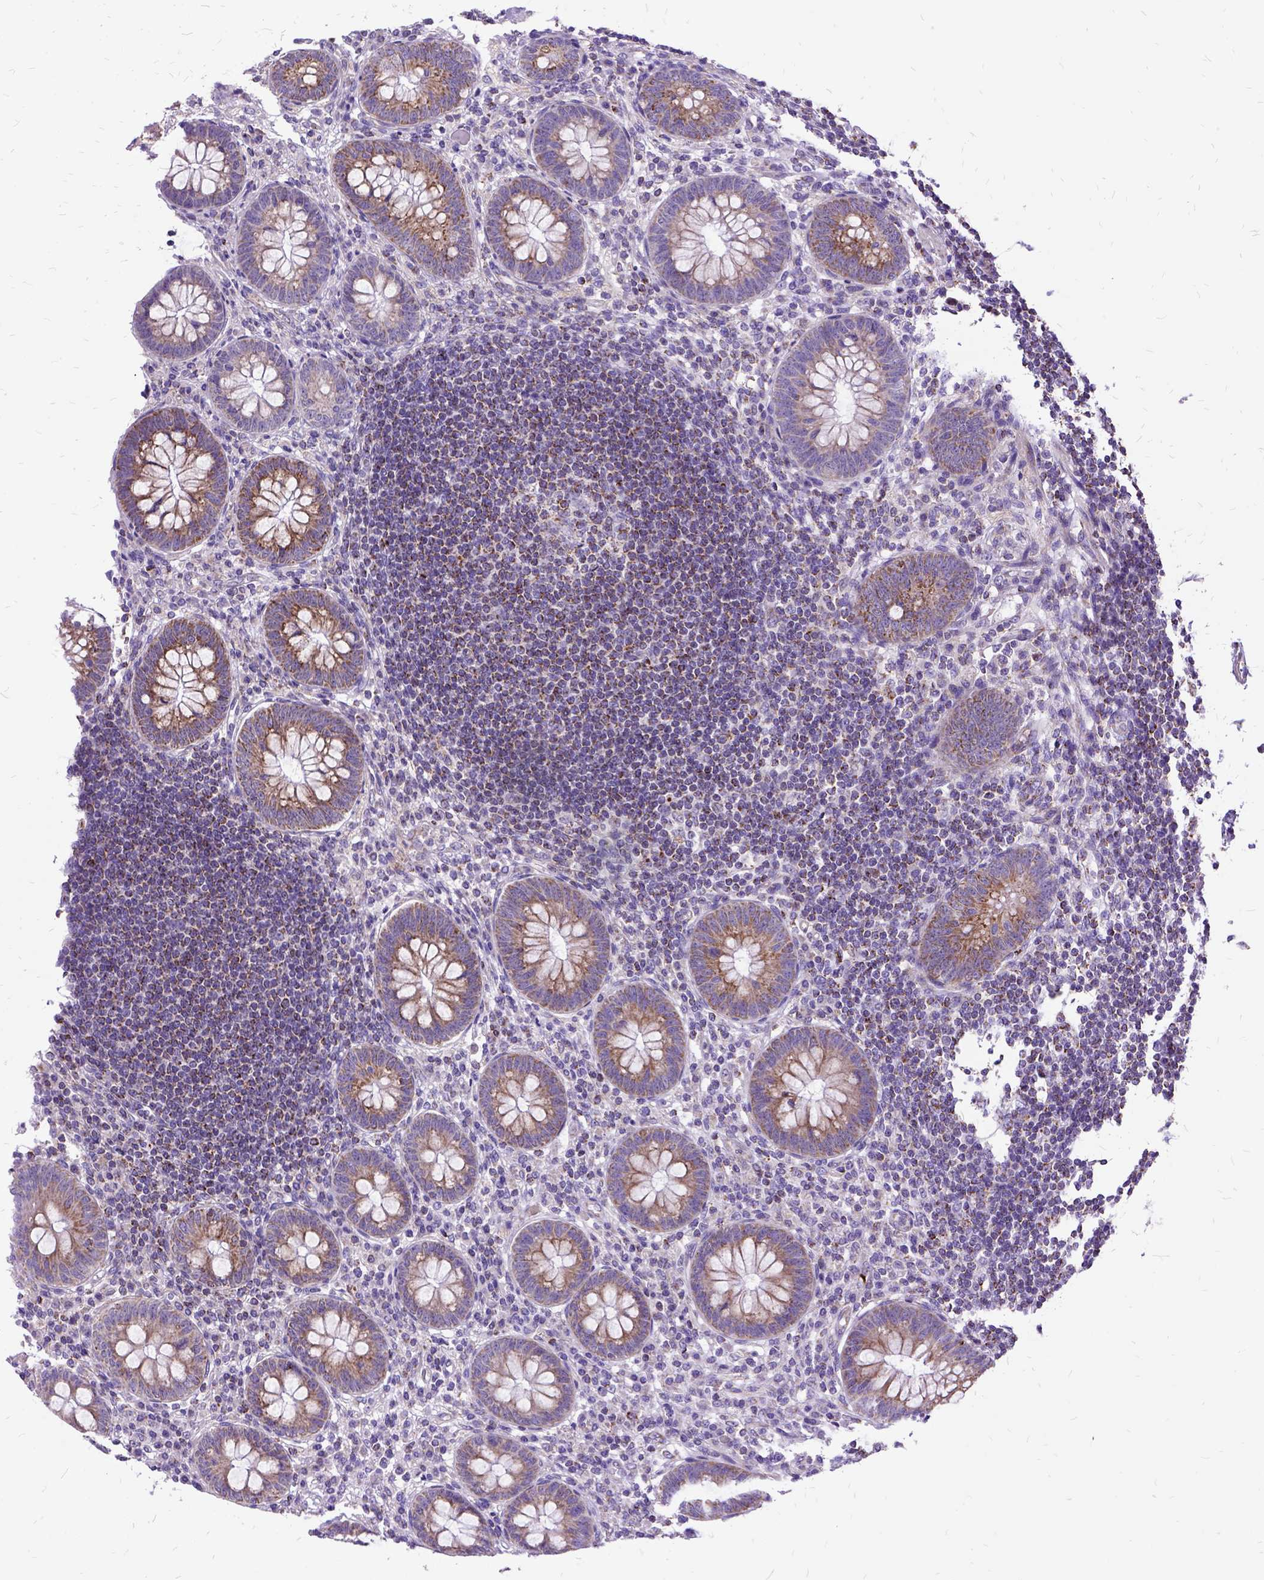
{"staining": {"intensity": "moderate", "quantity": ">75%", "location": "cytoplasmic/membranous"}, "tissue": "appendix", "cell_type": "Glandular cells", "image_type": "normal", "snomed": [{"axis": "morphology", "description": "Normal tissue, NOS"}, {"axis": "topography", "description": "Appendix"}], "caption": "Protein staining of unremarkable appendix demonstrates moderate cytoplasmic/membranous positivity in about >75% of glandular cells.", "gene": "OXCT1", "patient": {"sex": "female", "age": 57}}